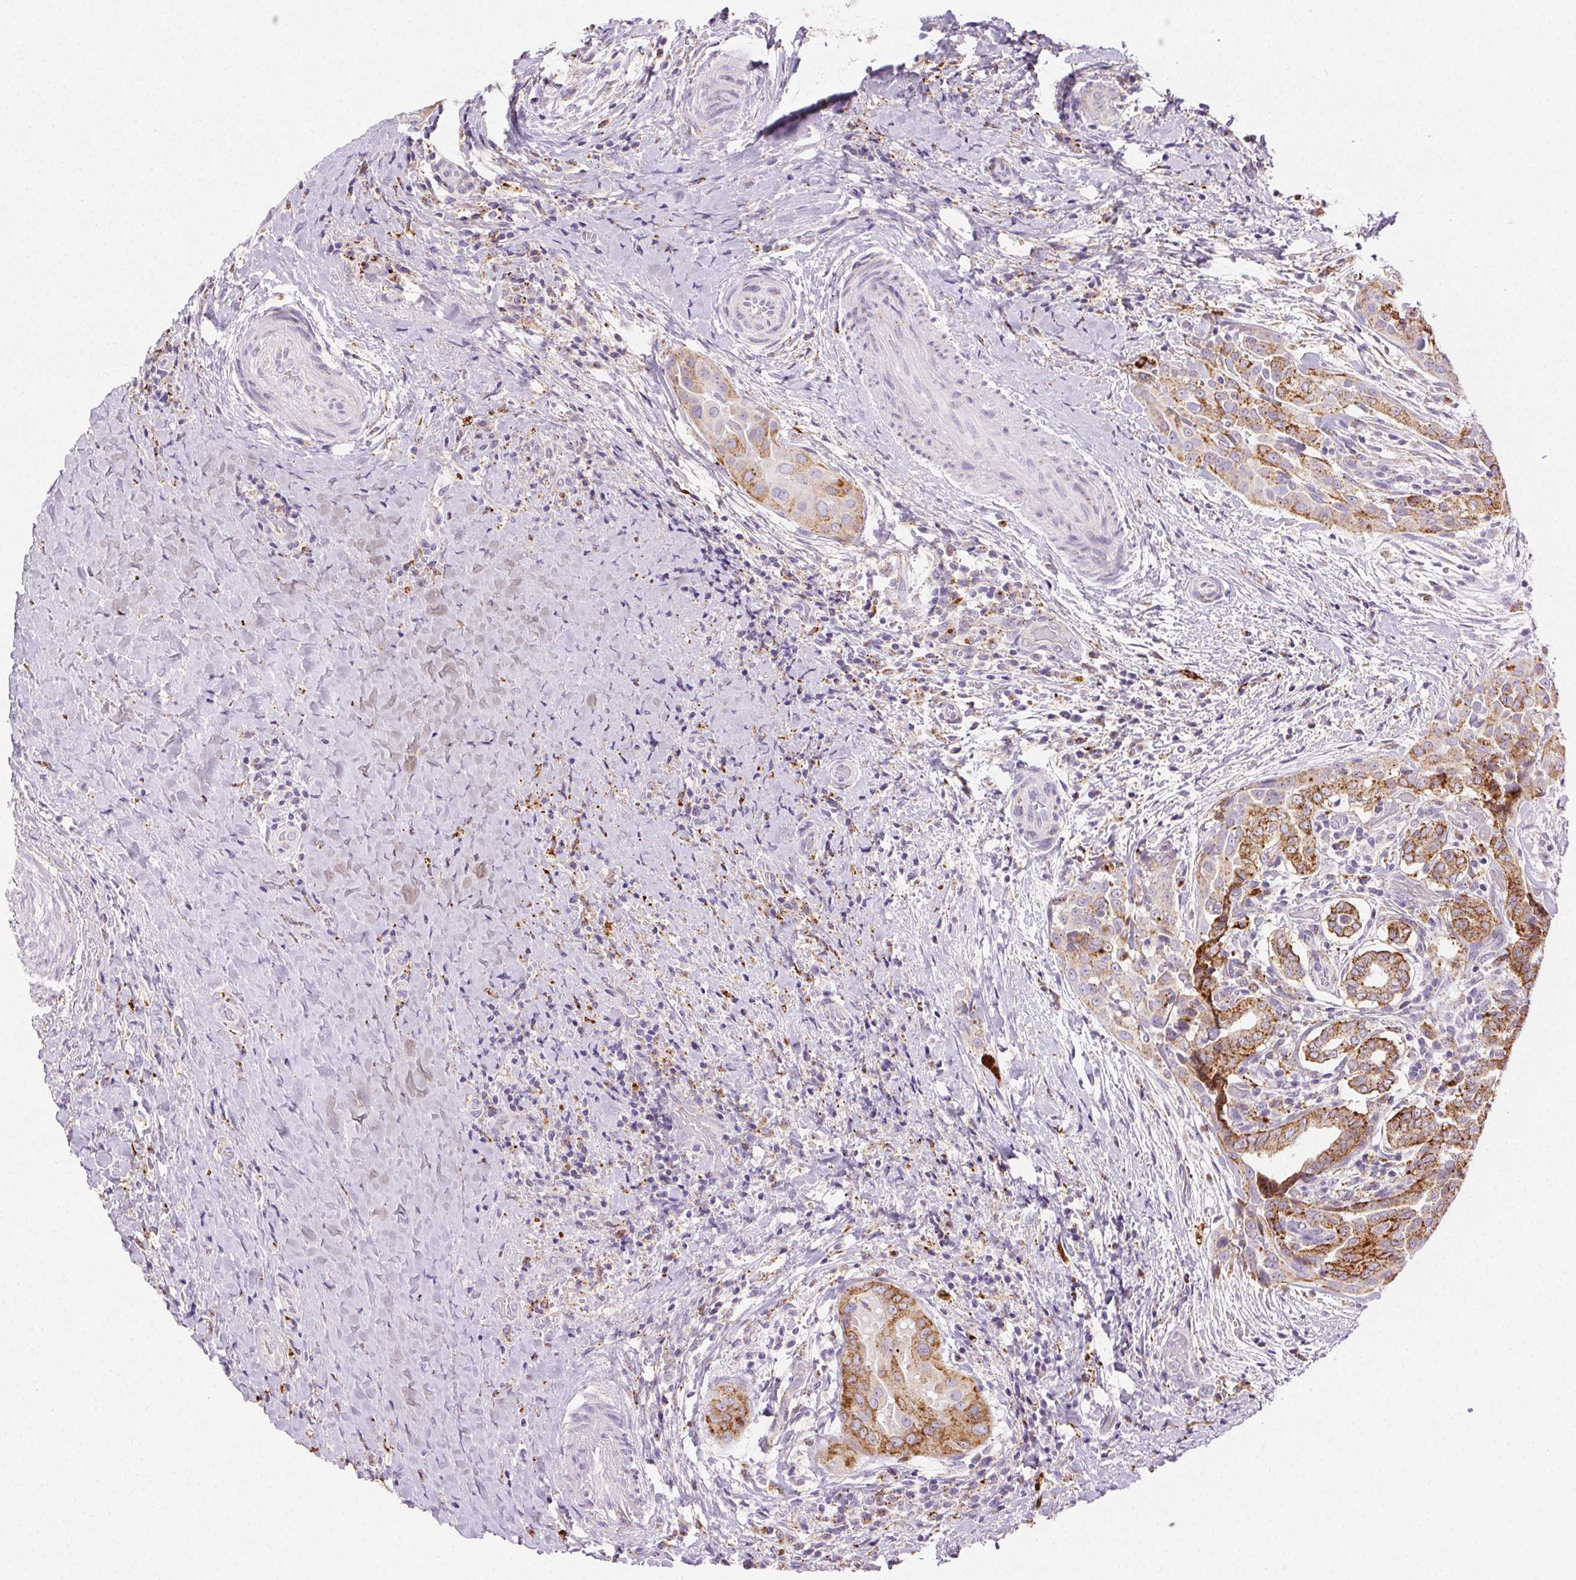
{"staining": {"intensity": "moderate", "quantity": ">75%", "location": "cytoplasmic/membranous"}, "tissue": "thyroid cancer", "cell_type": "Tumor cells", "image_type": "cancer", "snomed": [{"axis": "morphology", "description": "Papillary adenocarcinoma, NOS"}, {"axis": "morphology", "description": "Papillary adenoma metastatic"}, {"axis": "topography", "description": "Thyroid gland"}], "caption": "An image of human thyroid papillary adenoma metastatic stained for a protein shows moderate cytoplasmic/membranous brown staining in tumor cells.", "gene": "SCPEP1", "patient": {"sex": "female", "age": 50}}